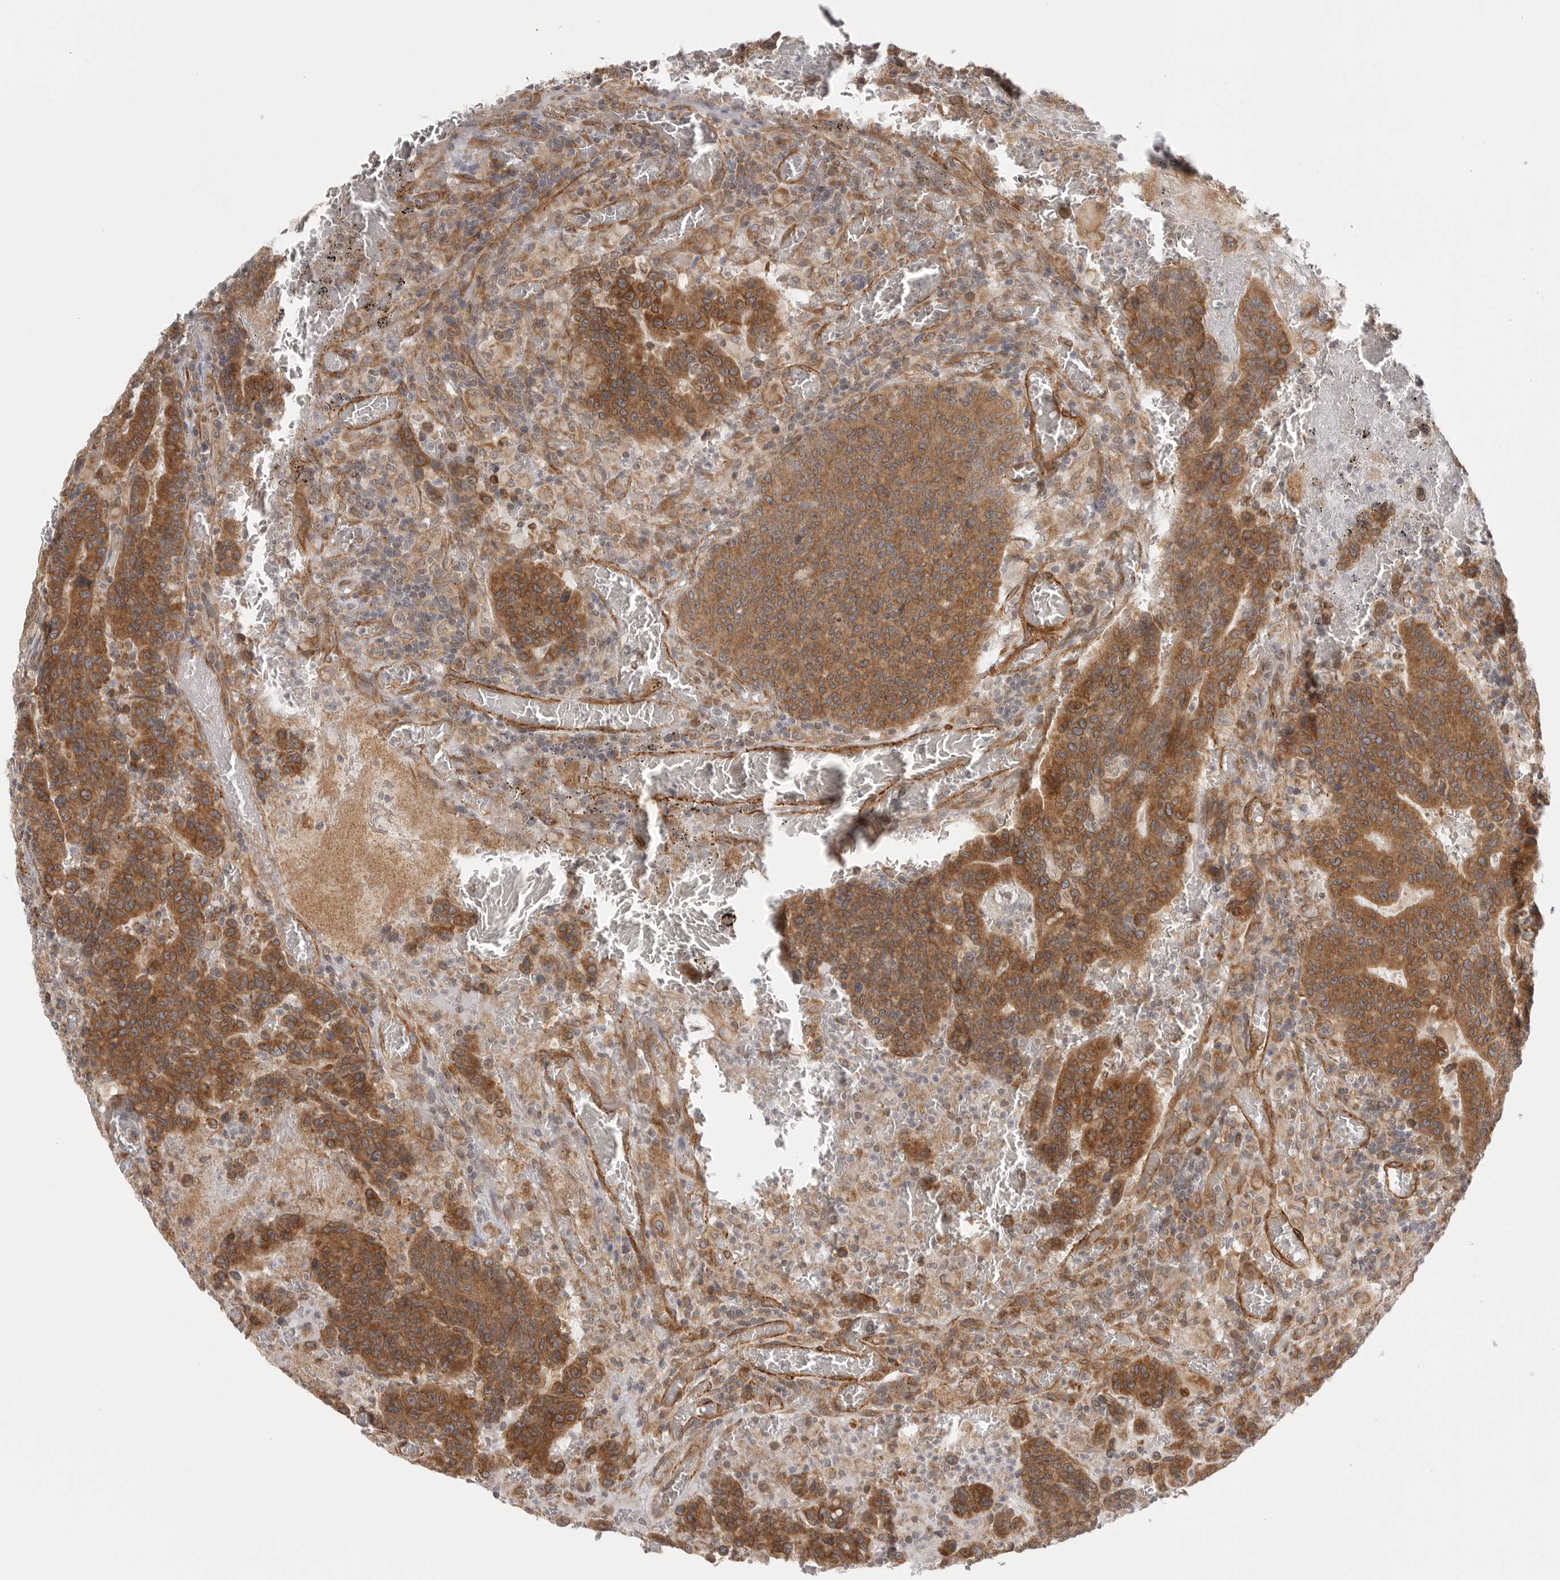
{"staining": {"intensity": "moderate", "quantity": ">75%", "location": "cytoplasmic/membranous"}, "tissue": "colorectal cancer", "cell_type": "Tumor cells", "image_type": "cancer", "snomed": [{"axis": "morphology", "description": "Adenocarcinoma, NOS"}, {"axis": "topography", "description": "Colon"}], "caption": "Colorectal adenocarcinoma stained with a protein marker shows moderate staining in tumor cells.", "gene": "CERS2", "patient": {"sex": "female", "age": 75}}